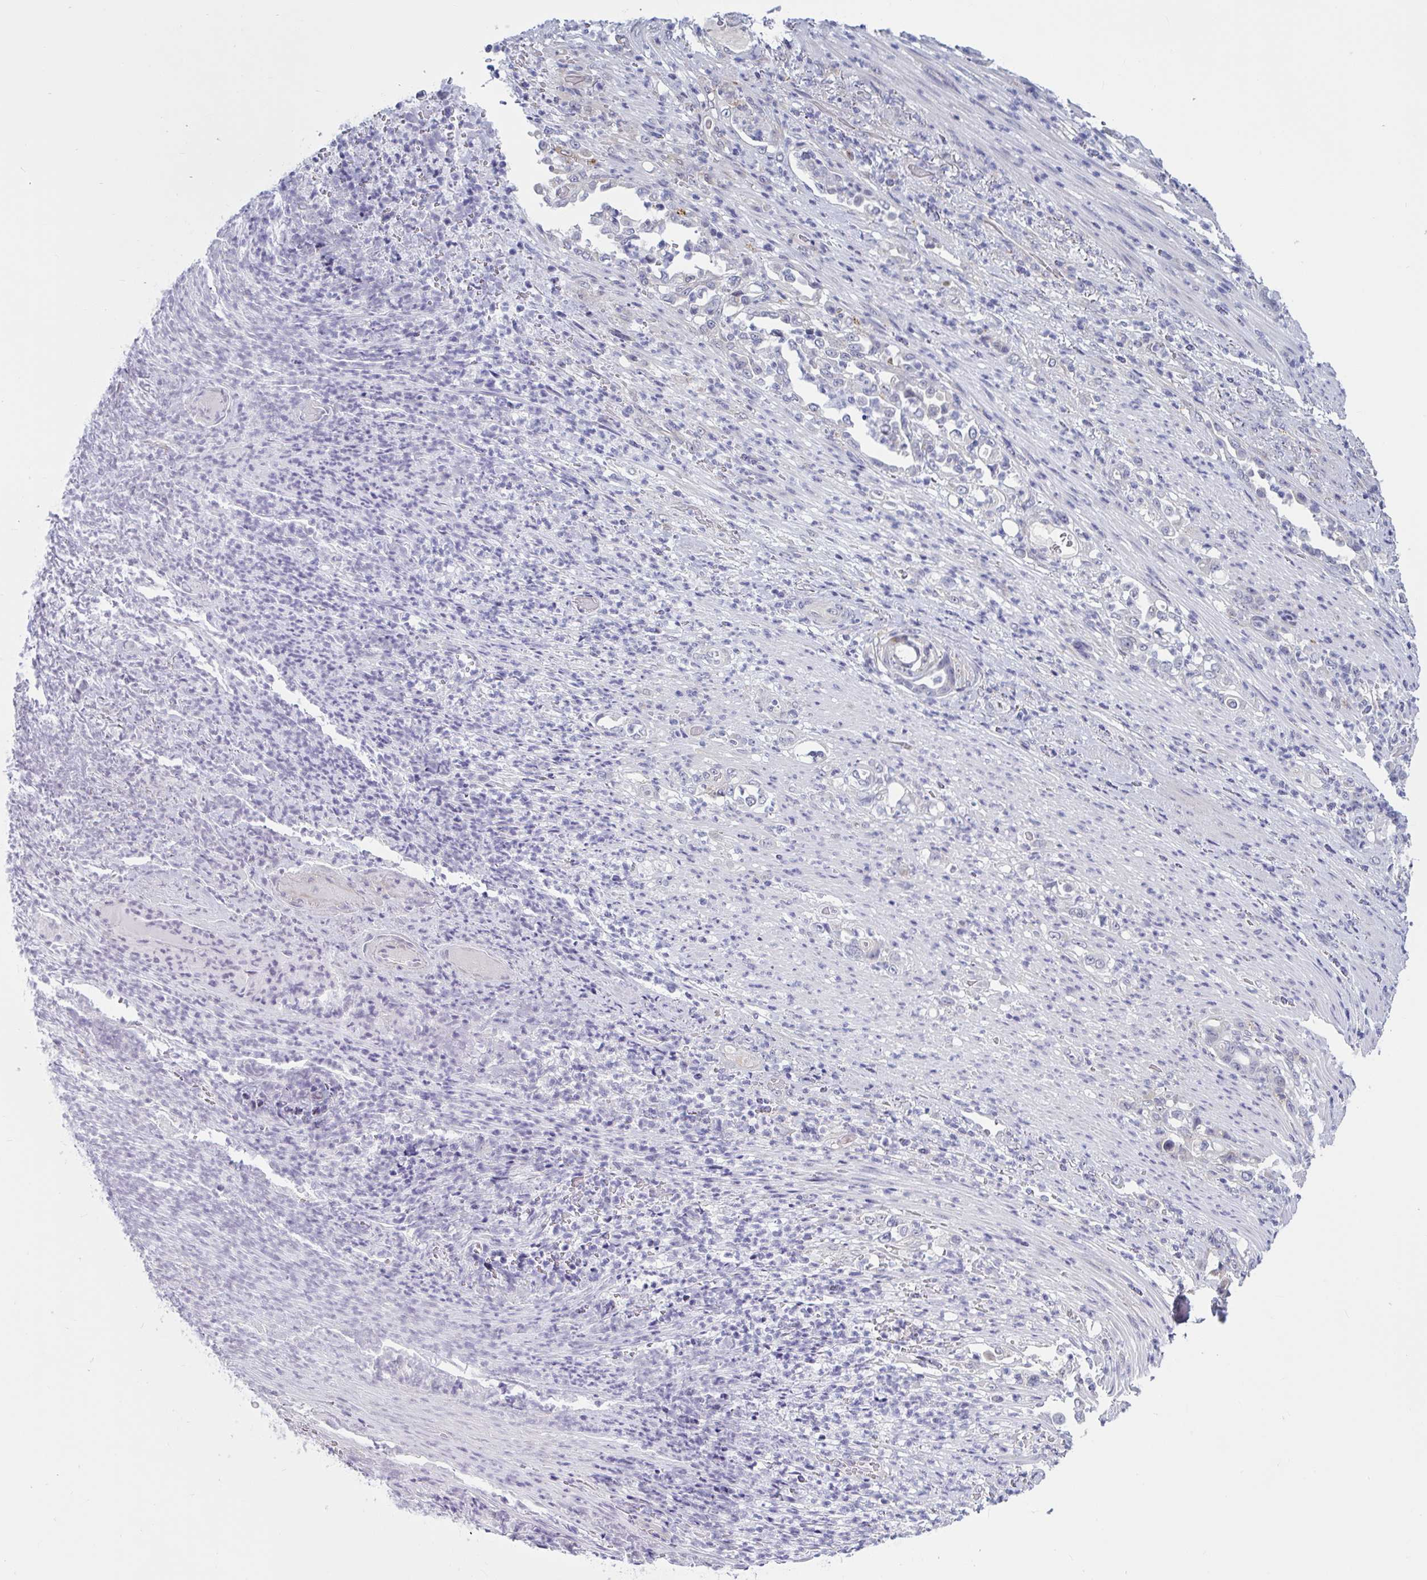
{"staining": {"intensity": "negative", "quantity": "none", "location": "none"}, "tissue": "stomach cancer", "cell_type": "Tumor cells", "image_type": "cancer", "snomed": [{"axis": "morphology", "description": "Normal tissue, NOS"}, {"axis": "morphology", "description": "Adenocarcinoma, NOS"}, {"axis": "topography", "description": "Stomach"}], "caption": "This is an immunohistochemistry histopathology image of human stomach adenocarcinoma. There is no staining in tumor cells.", "gene": "TCEAL8", "patient": {"sex": "female", "age": 79}}